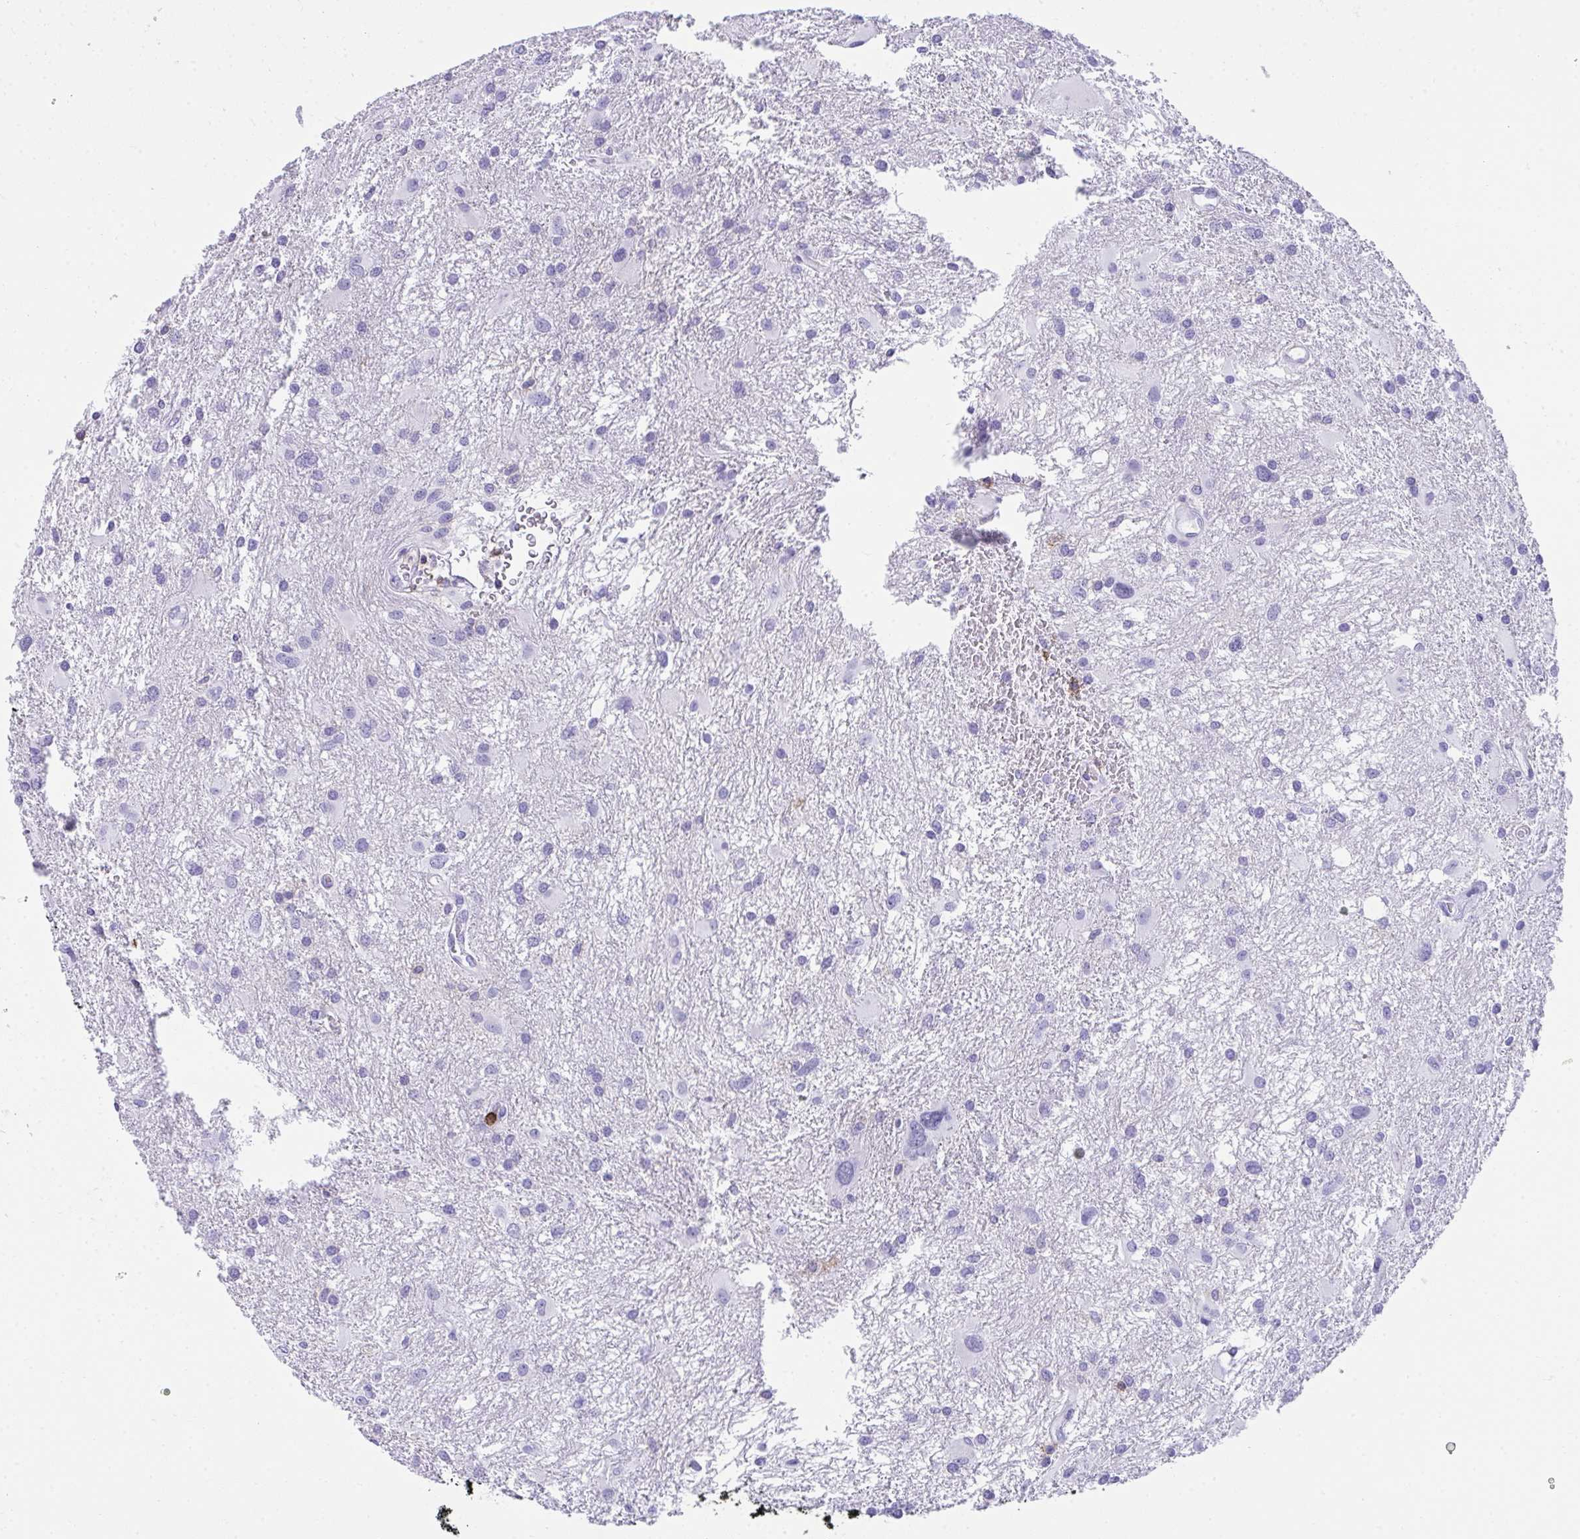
{"staining": {"intensity": "negative", "quantity": "none", "location": "none"}, "tissue": "glioma", "cell_type": "Tumor cells", "image_type": "cancer", "snomed": [{"axis": "morphology", "description": "Glioma, malignant, High grade"}, {"axis": "topography", "description": "Brain"}], "caption": "Histopathology image shows no significant protein staining in tumor cells of glioma.", "gene": "SPN", "patient": {"sex": "male", "age": 53}}